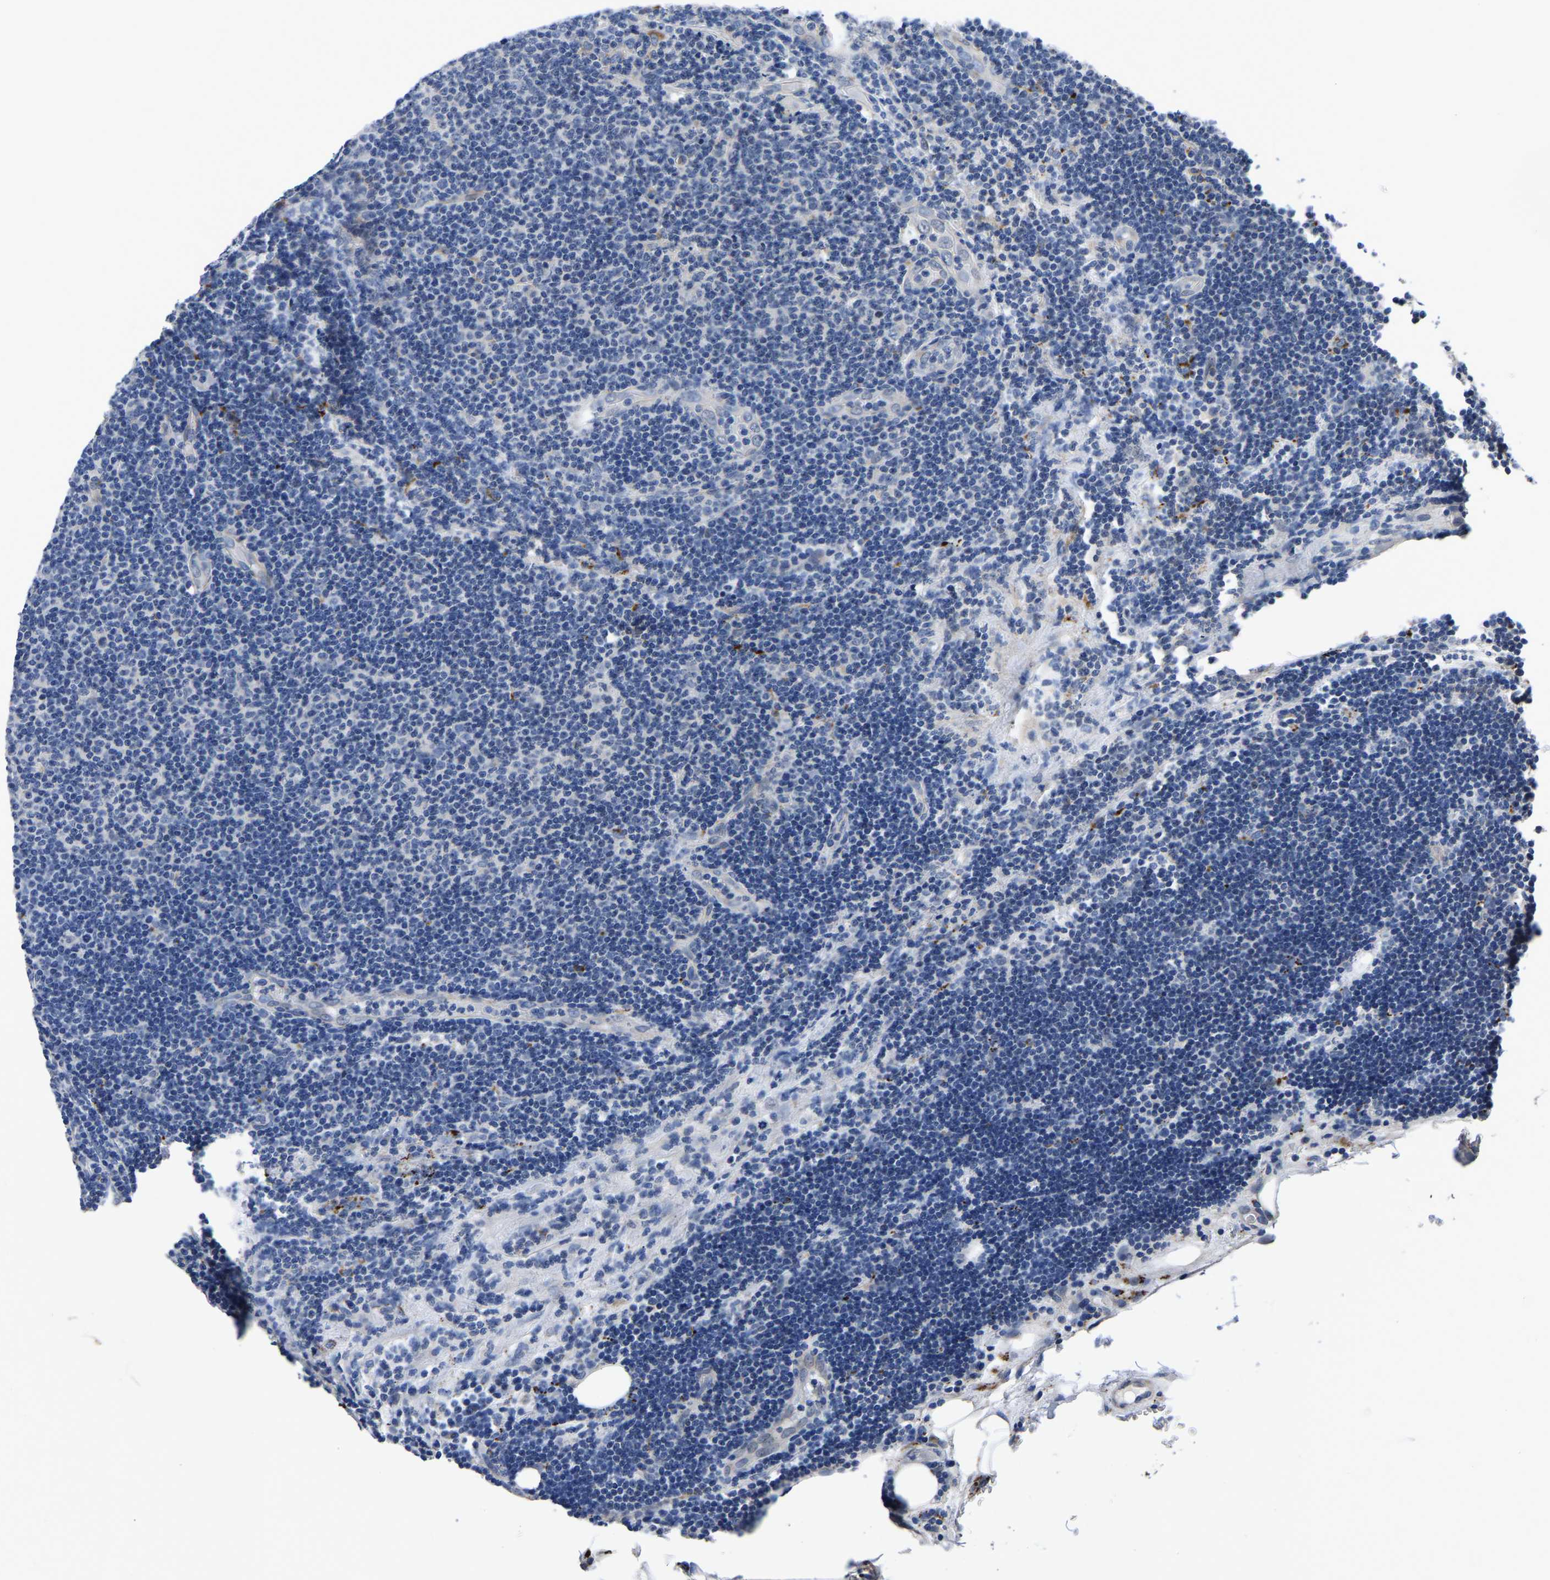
{"staining": {"intensity": "negative", "quantity": "none", "location": "none"}, "tissue": "lymphoma", "cell_type": "Tumor cells", "image_type": "cancer", "snomed": [{"axis": "morphology", "description": "Malignant lymphoma, non-Hodgkin's type, Low grade"}, {"axis": "topography", "description": "Lymph node"}], "caption": "Tumor cells are negative for protein expression in human lymphoma.", "gene": "PDLIM7", "patient": {"sex": "male", "age": 83}}